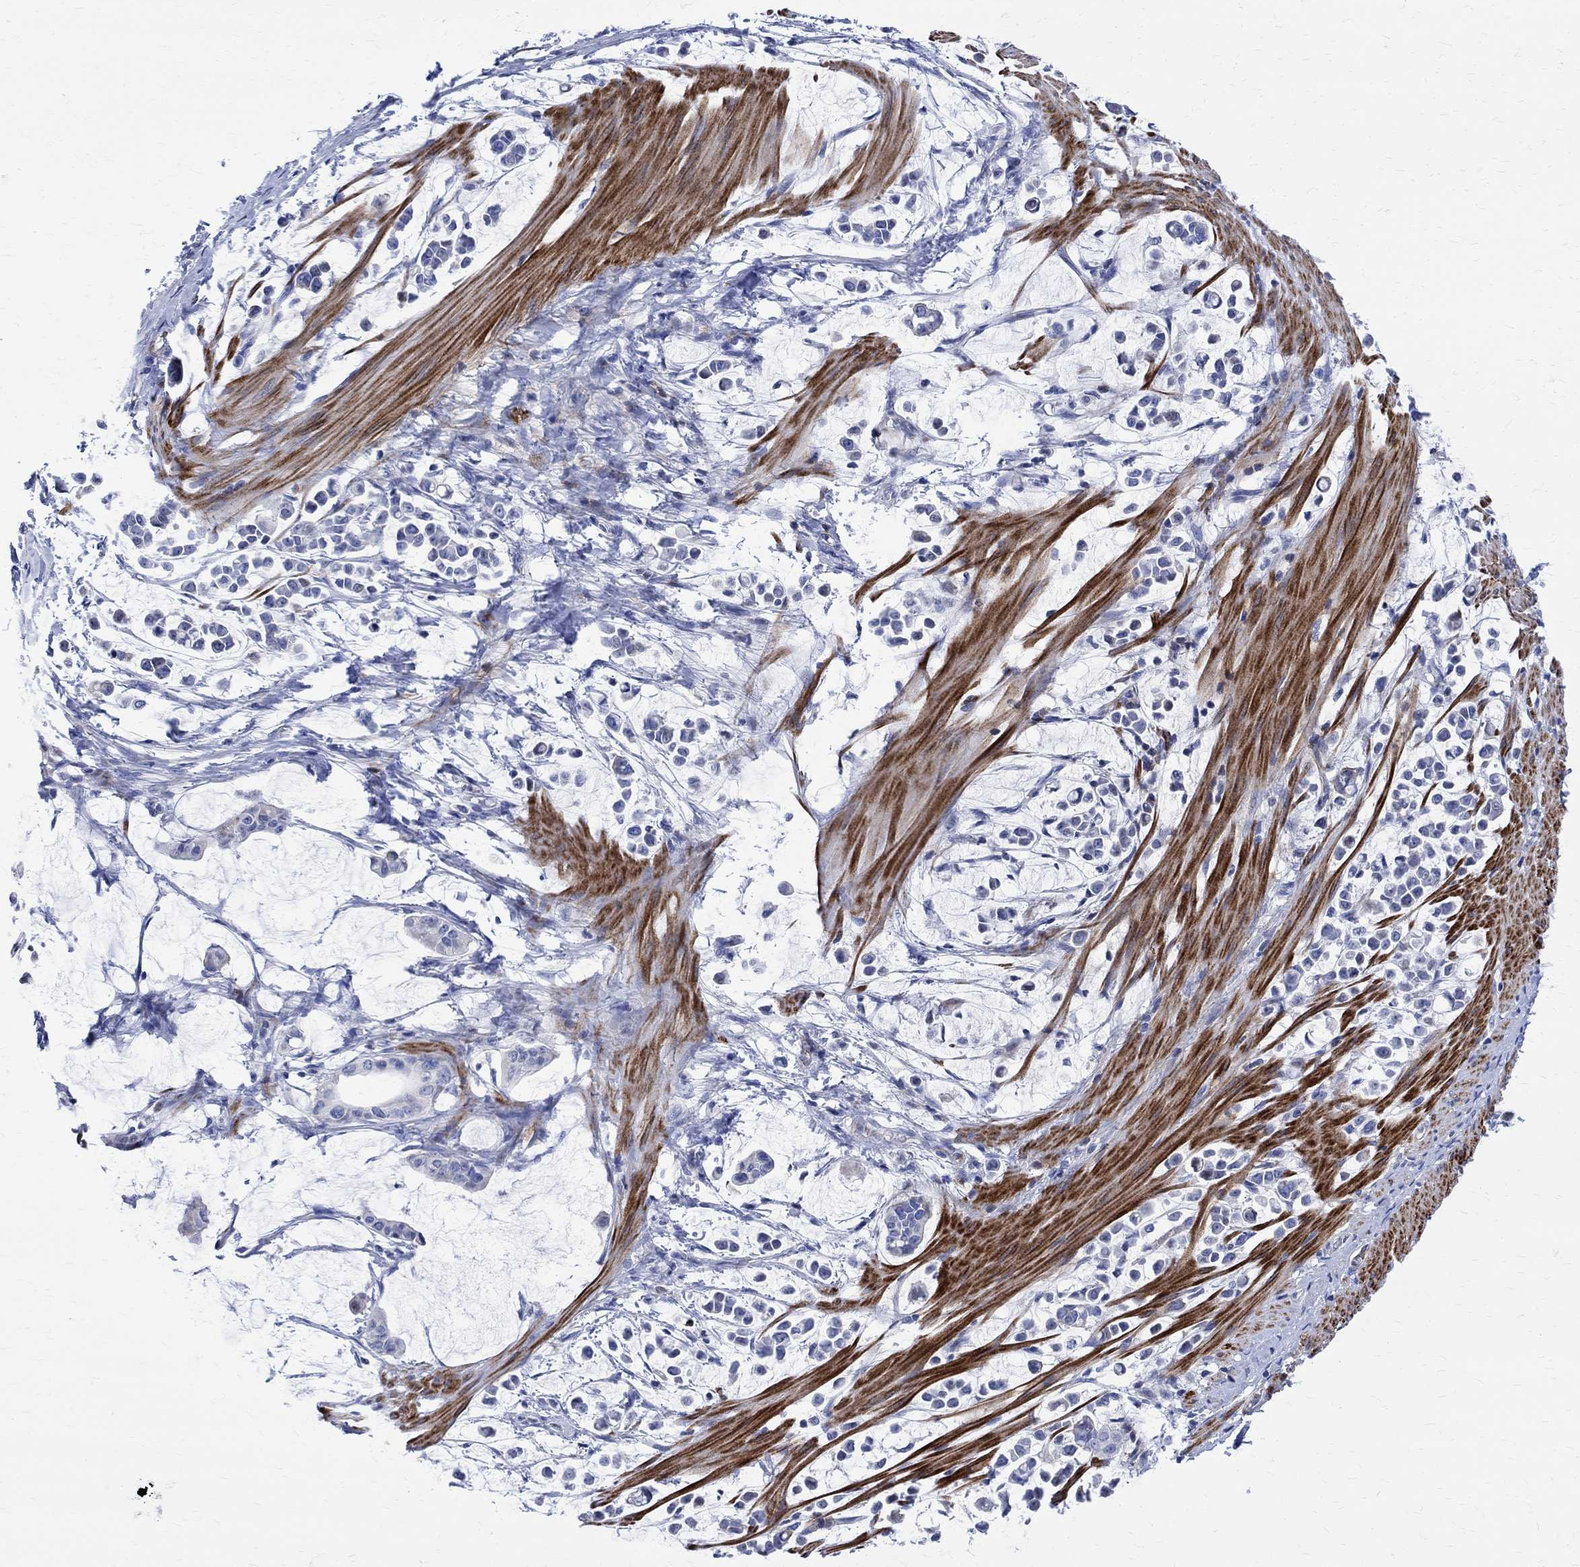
{"staining": {"intensity": "negative", "quantity": "none", "location": "none"}, "tissue": "stomach cancer", "cell_type": "Tumor cells", "image_type": "cancer", "snomed": [{"axis": "morphology", "description": "Adenocarcinoma, NOS"}, {"axis": "topography", "description": "Stomach"}], "caption": "A photomicrograph of human adenocarcinoma (stomach) is negative for staining in tumor cells.", "gene": "PARVB", "patient": {"sex": "male", "age": 82}}